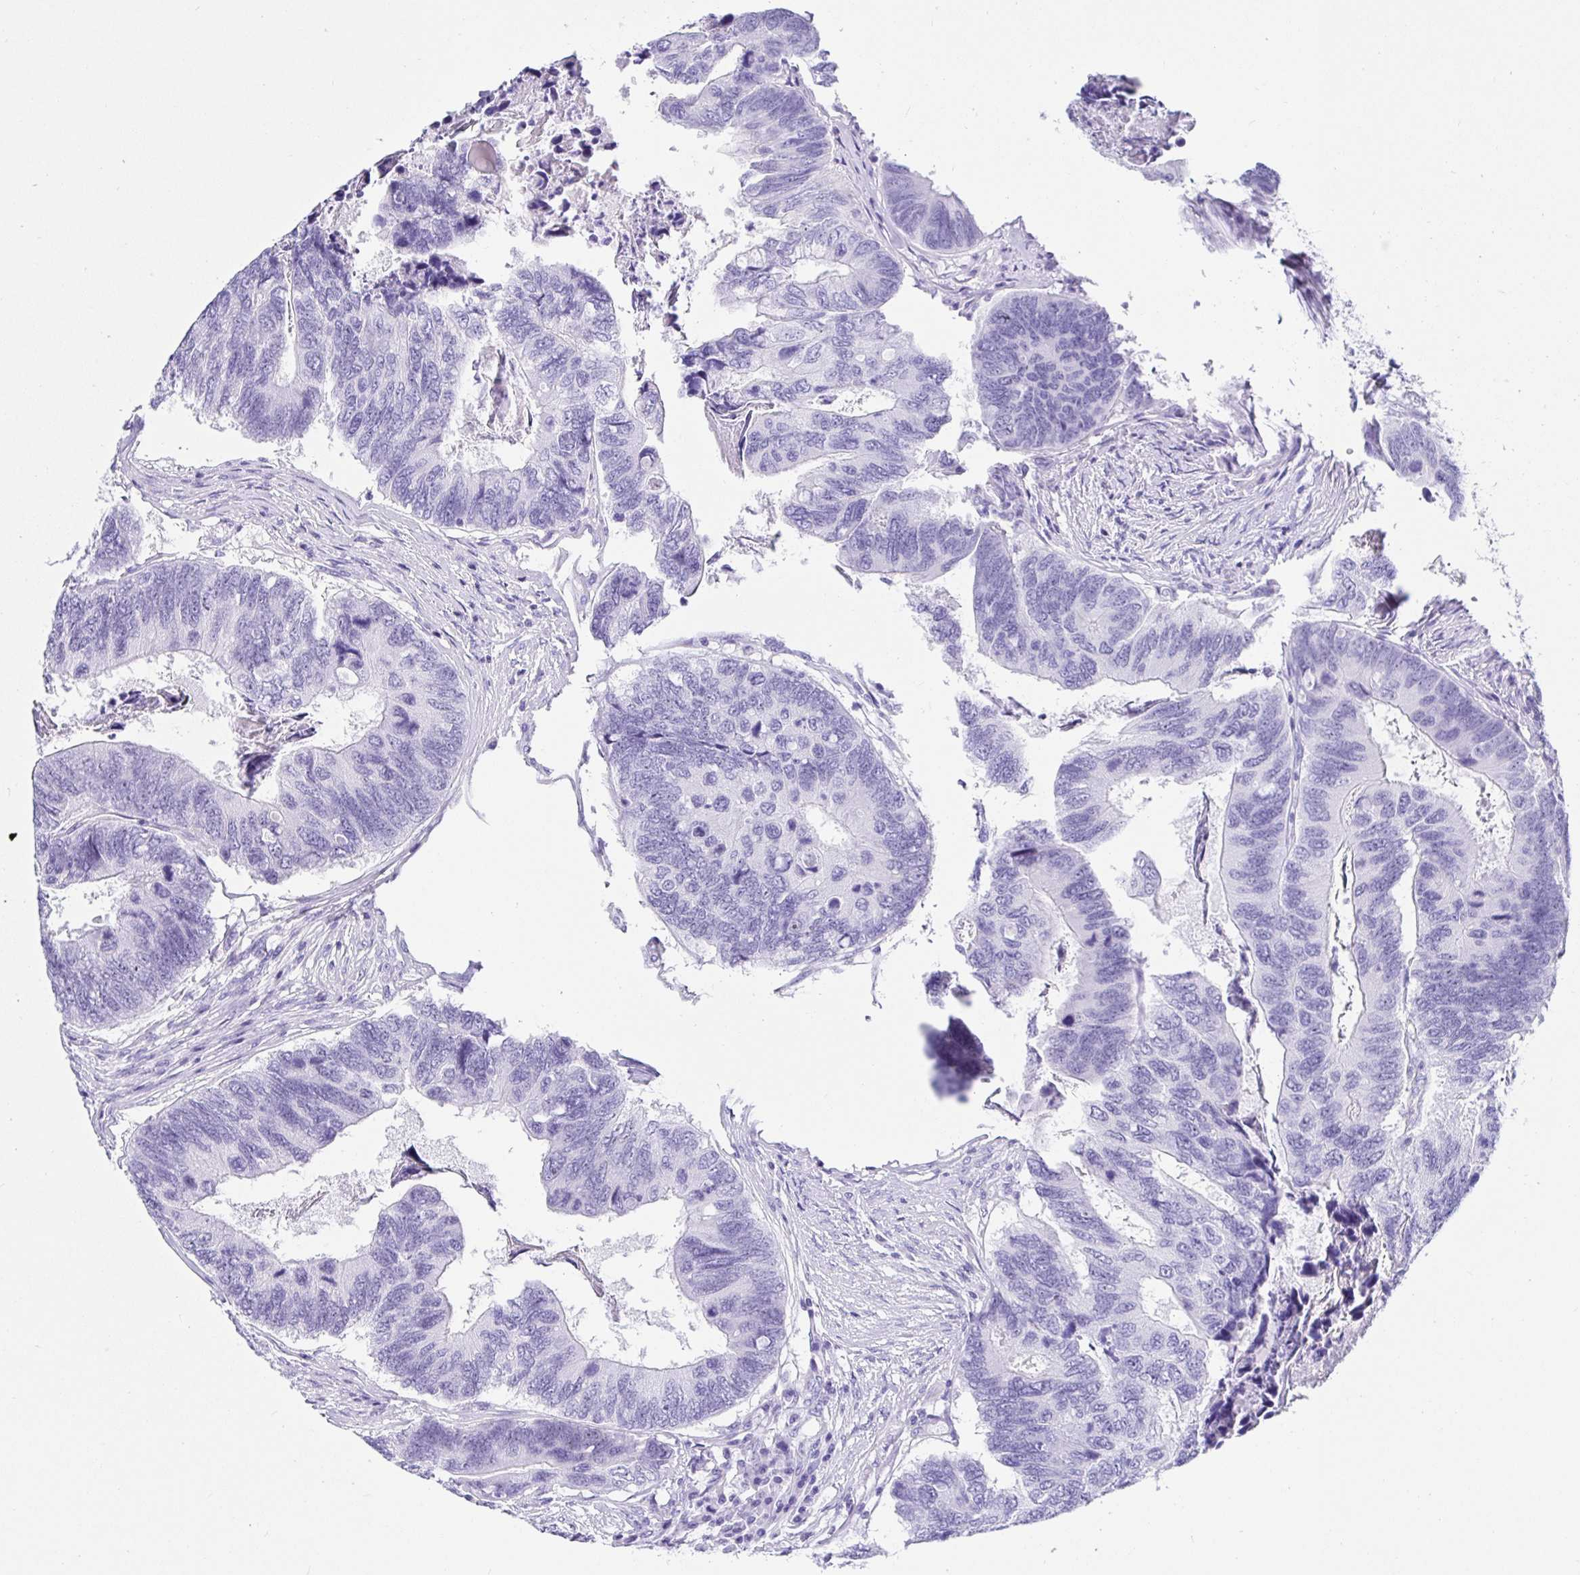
{"staining": {"intensity": "negative", "quantity": "none", "location": "none"}, "tissue": "colorectal cancer", "cell_type": "Tumor cells", "image_type": "cancer", "snomed": [{"axis": "morphology", "description": "Adenocarcinoma, NOS"}, {"axis": "topography", "description": "Colon"}], "caption": "A high-resolution micrograph shows immunohistochemistry staining of adenocarcinoma (colorectal), which displays no significant positivity in tumor cells. (Stains: DAB (3,3'-diaminobenzidine) immunohistochemistry with hematoxylin counter stain, Microscopy: brightfield microscopy at high magnification).", "gene": "PRAMEF19", "patient": {"sex": "female", "age": 67}}